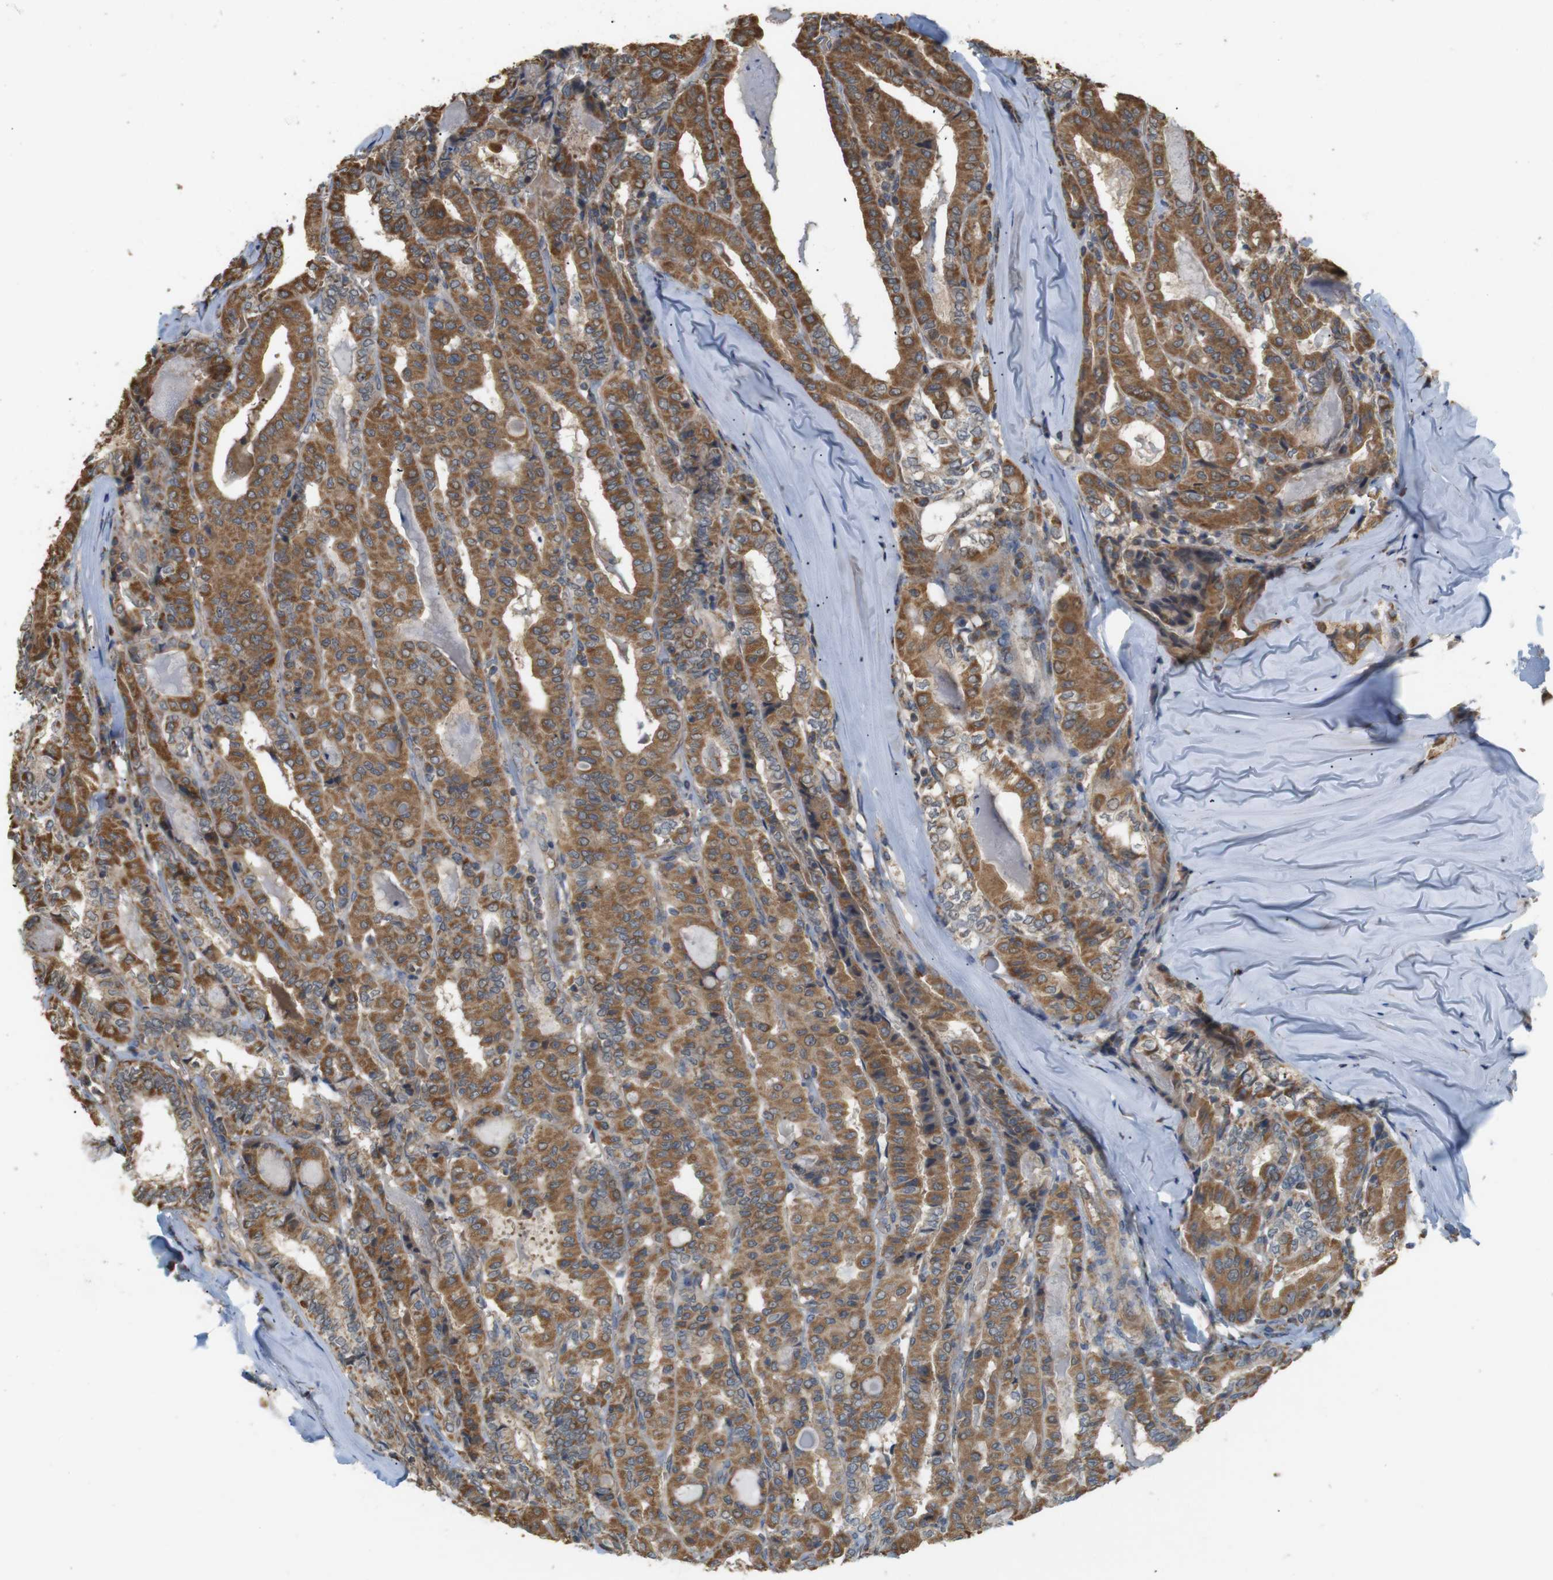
{"staining": {"intensity": "moderate", "quantity": ">75%", "location": "cytoplasmic/membranous"}, "tissue": "thyroid cancer", "cell_type": "Tumor cells", "image_type": "cancer", "snomed": [{"axis": "morphology", "description": "Papillary adenocarcinoma, NOS"}, {"axis": "topography", "description": "Thyroid gland"}], "caption": "Immunohistochemistry (IHC) micrograph of human thyroid cancer stained for a protein (brown), which demonstrates medium levels of moderate cytoplasmic/membranous positivity in about >75% of tumor cells.", "gene": "KSR1", "patient": {"sex": "female", "age": 42}}